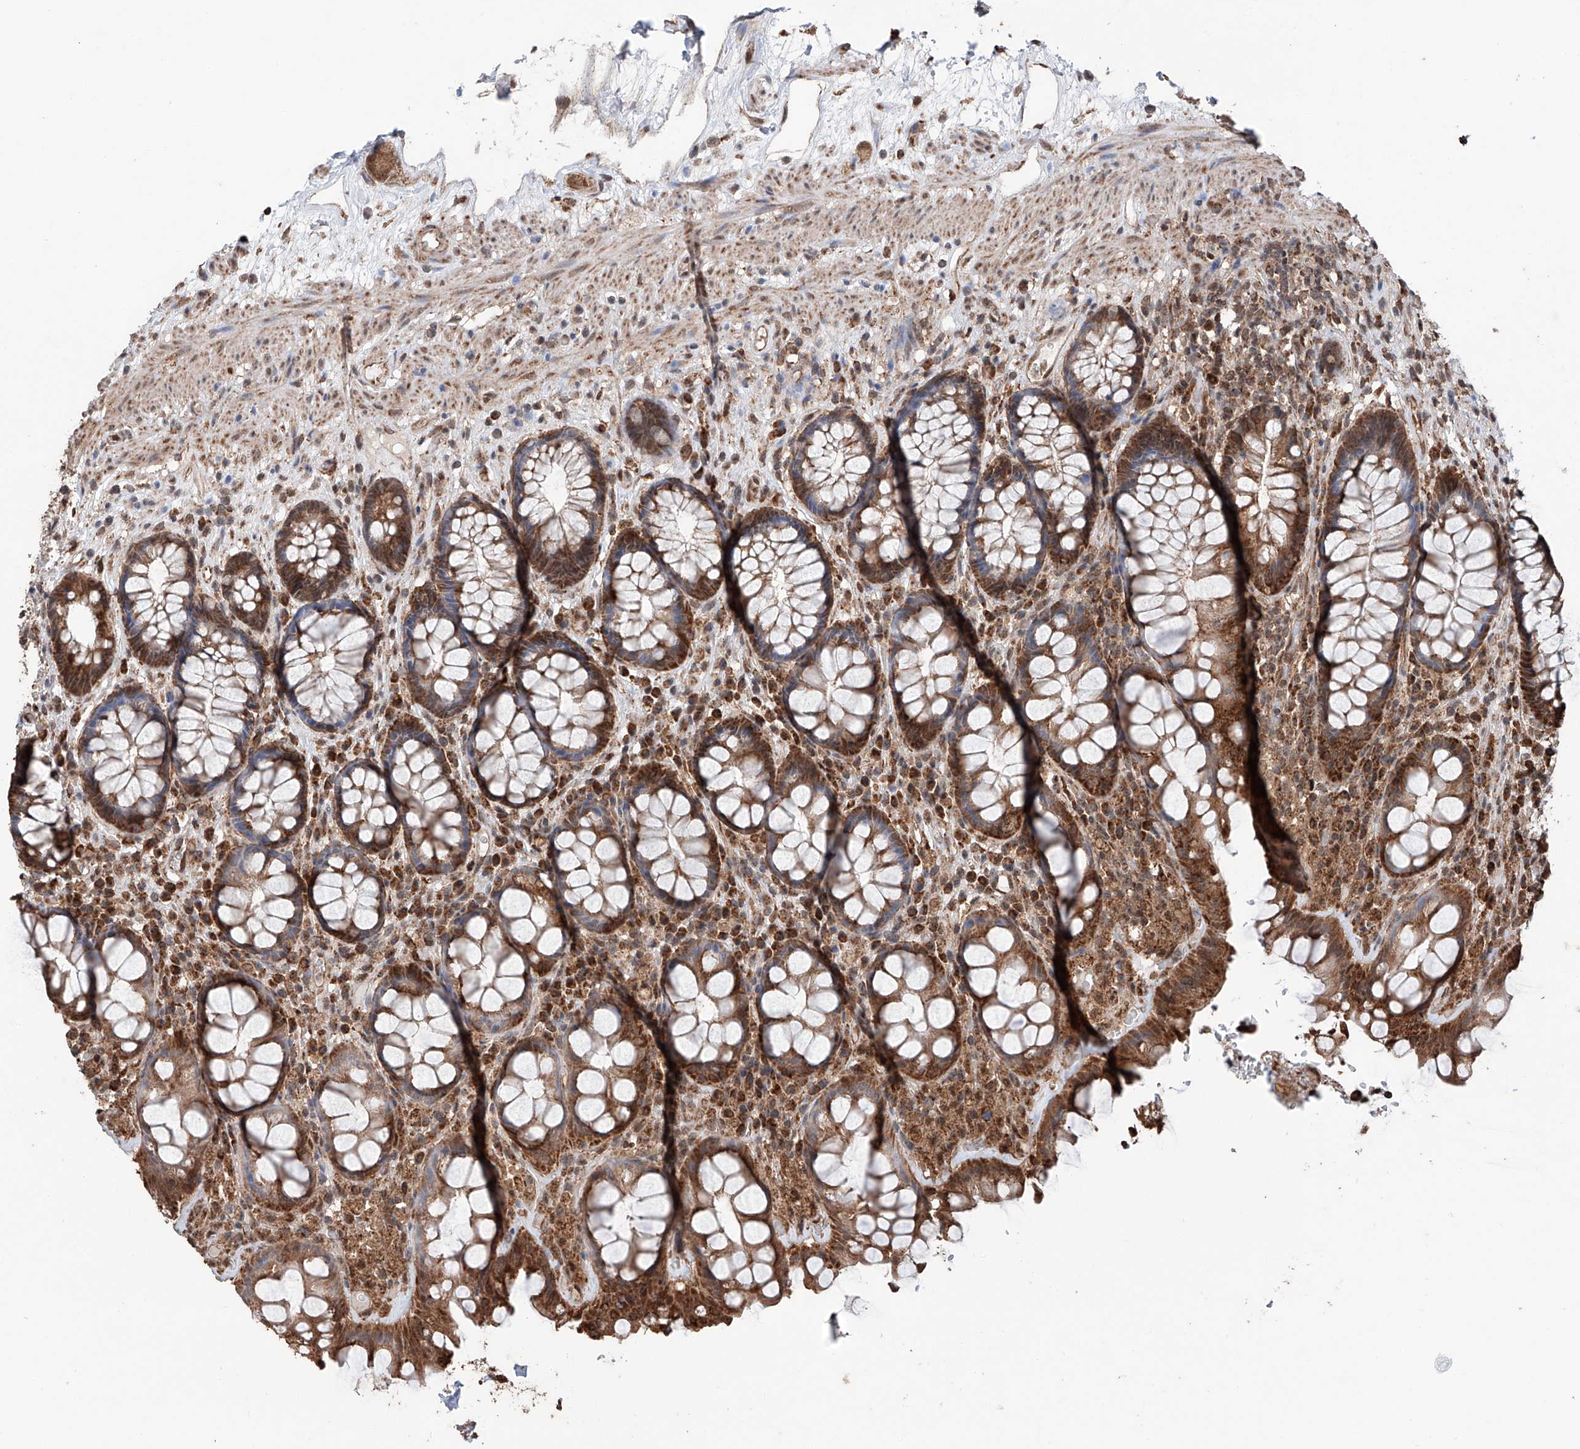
{"staining": {"intensity": "strong", "quantity": ">75%", "location": "cytoplasmic/membranous"}, "tissue": "rectum", "cell_type": "Glandular cells", "image_type": "normal", "snomed": [{"axis": "morphology", "description": "Normal tissue, NOS"}, {"axis": "topography", "description": "Rectum"}], "caption": "Protein expression analysis of normal human rectum reveals strong cytoplasmic/membranous expression in about >75% of glandular cells. The staining is performed using DAB (3,3'-diaminobenzidine) brown chromogen to label protein expression. The nuclei are counter-stained blue using hematoxylin.", "gene": "ZNF445", "patient": {"sex": "male", "age": 64}}